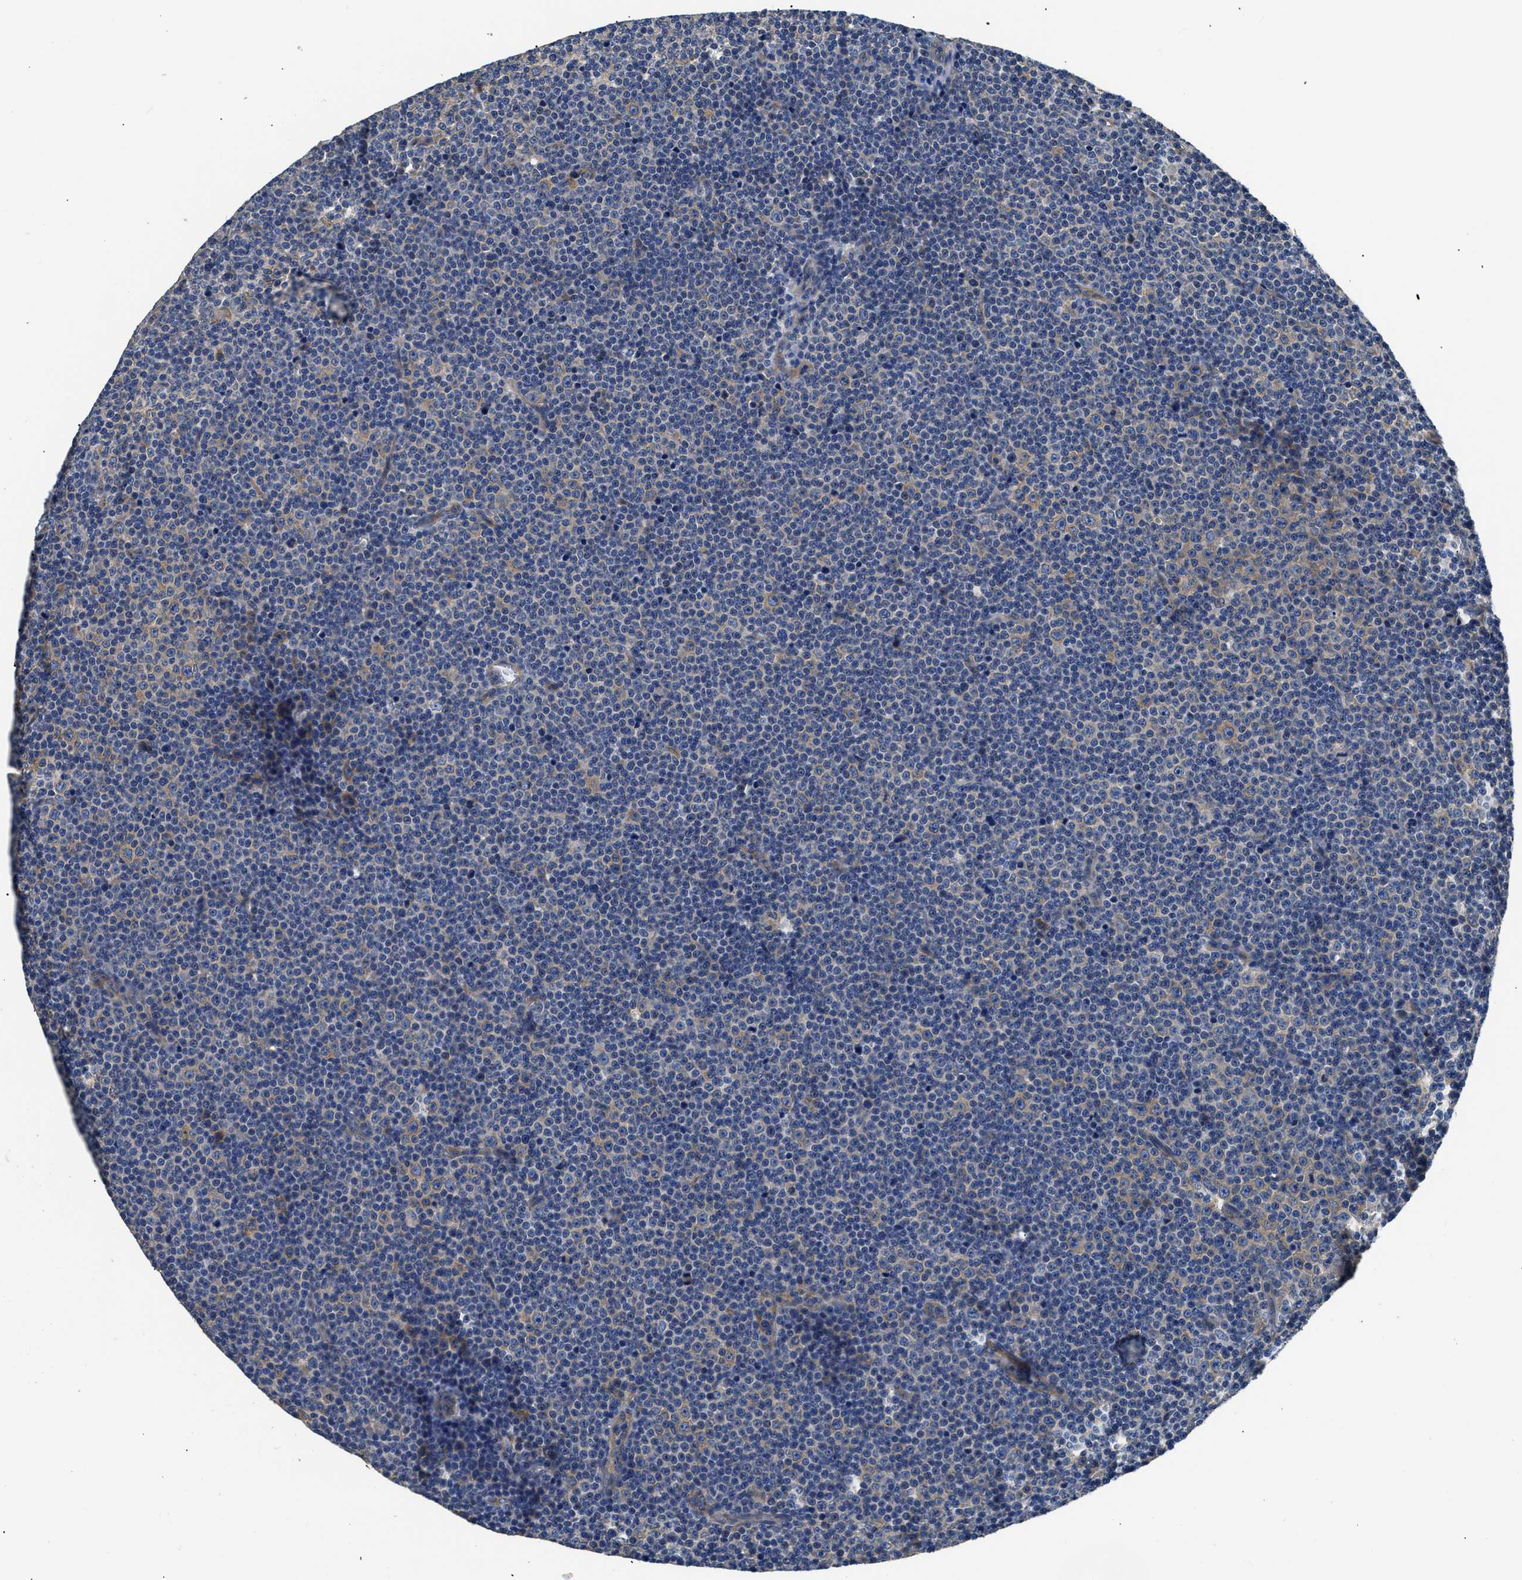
{"staining": {"intensity": "weak", "quantity": "<25%", "location": "cytoplasmic/membranous"}, "tissue": "lymphoma", "cell_type": "Tumor cells", "image_type": "cancer", "snomed": [{"axis": "morphology", "description": "Malignant lymphoma, non-Hodgkin's type, Low grade"}, {"axis": "topography", "description": "Lymph node"}], "caption": "Immunohistochemistry of human lymphoma reveals no expression in tumor cells. (Immunohistochemistry, brightfield microscopy, high magnification).", "gene": "CSDE1", "patient": {"sex": "female", "age": 67}}